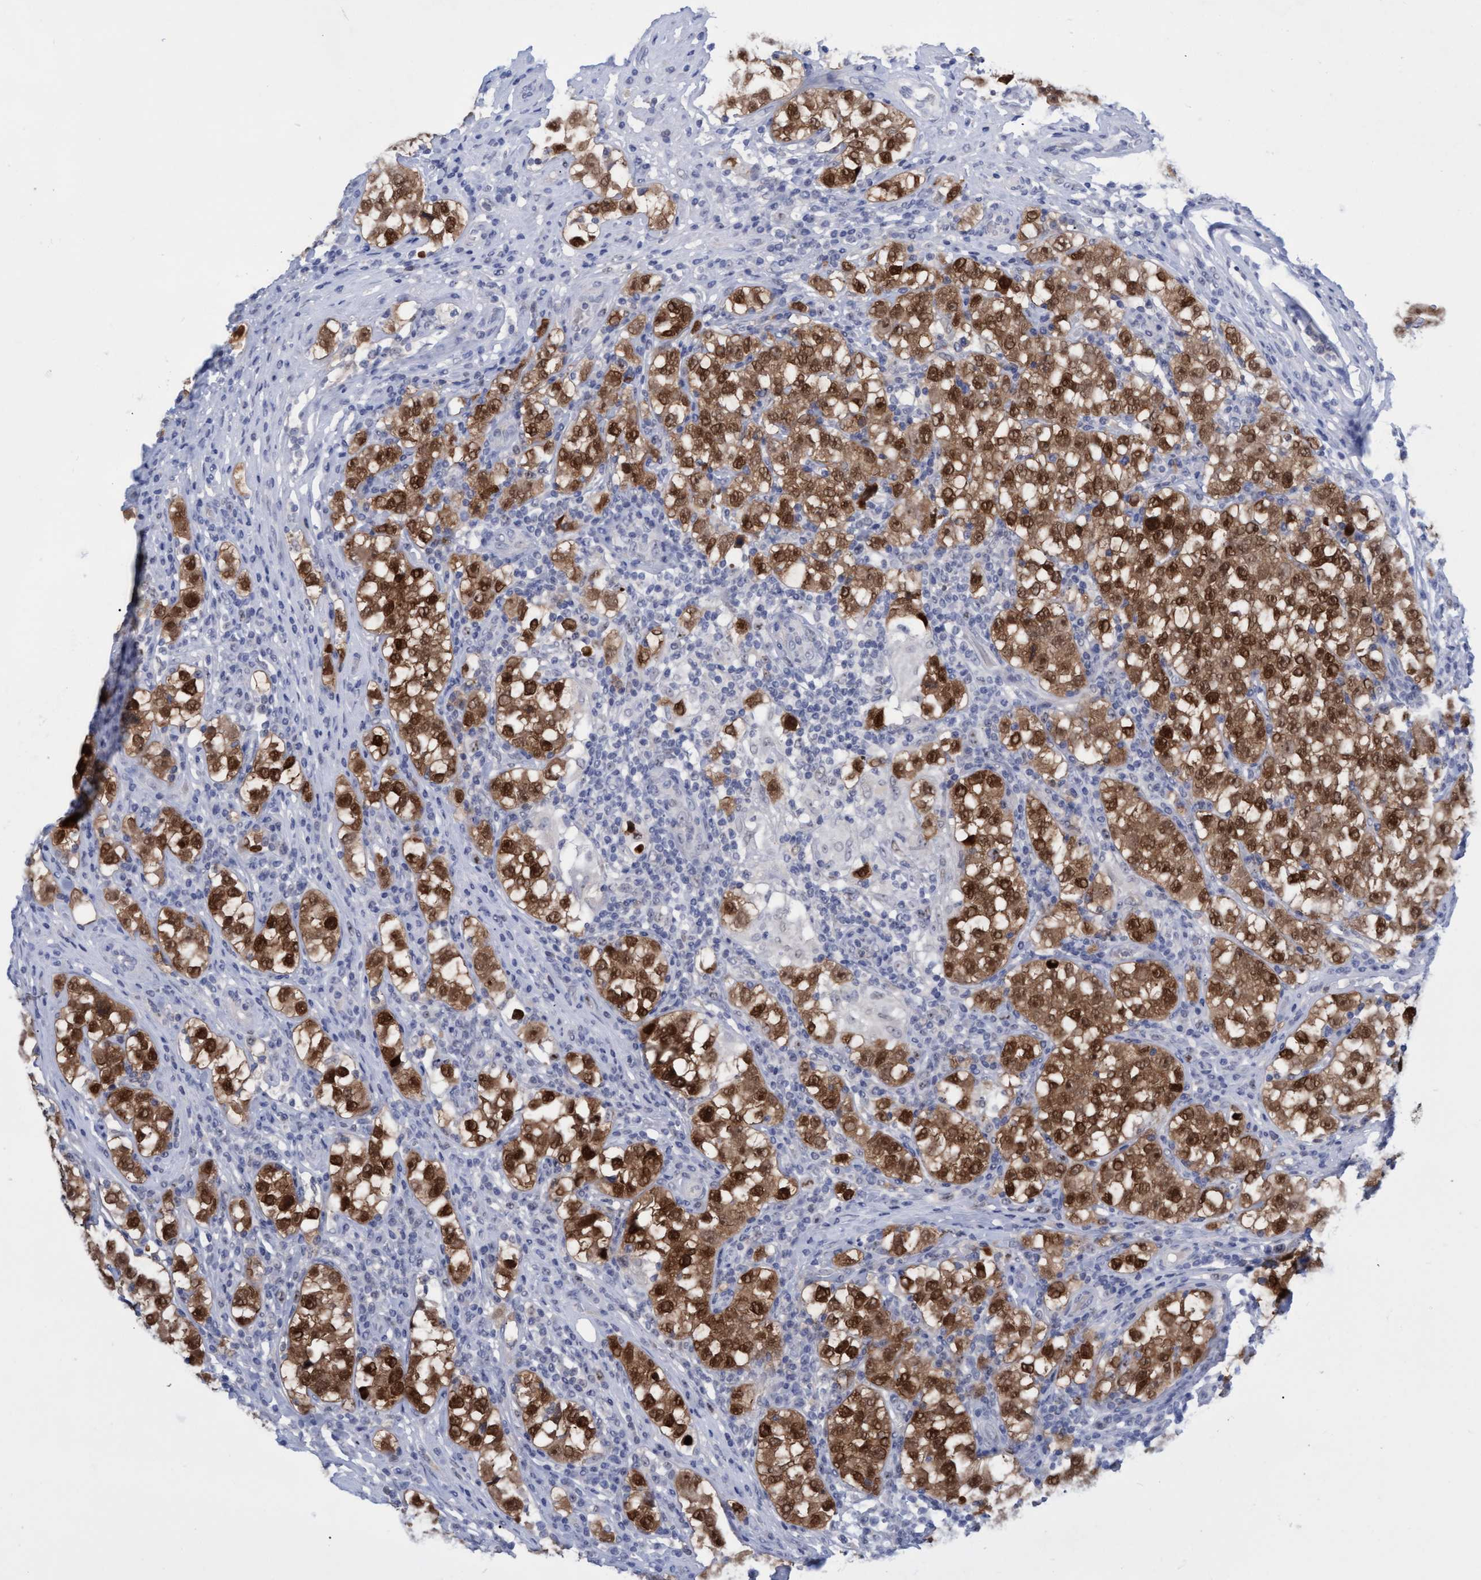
{"staining": {"intensity": "strong", "quantity": ">75%", "location": "cytoplasmic/membranous"}, "tissue": "testis cancer", "cell_type": "Tumor cells", "image_type": "cancer", "snomed": [{"axis": "morphology", "description": "Normal tissue, NOS"}, {"axis": "morphology", "description": "Seminoma, NOS"}, {"axis": "topography", "description": "Testis"}], "caption": "IHC image of human testis seminoma stained for a protein (brown), which demonstrates high levels of strong cytoplasmic/membranous staining in approximately >75% of tumor cells.", "gene": "PINX1", "patient": {"sex": "male", "age": 43}}